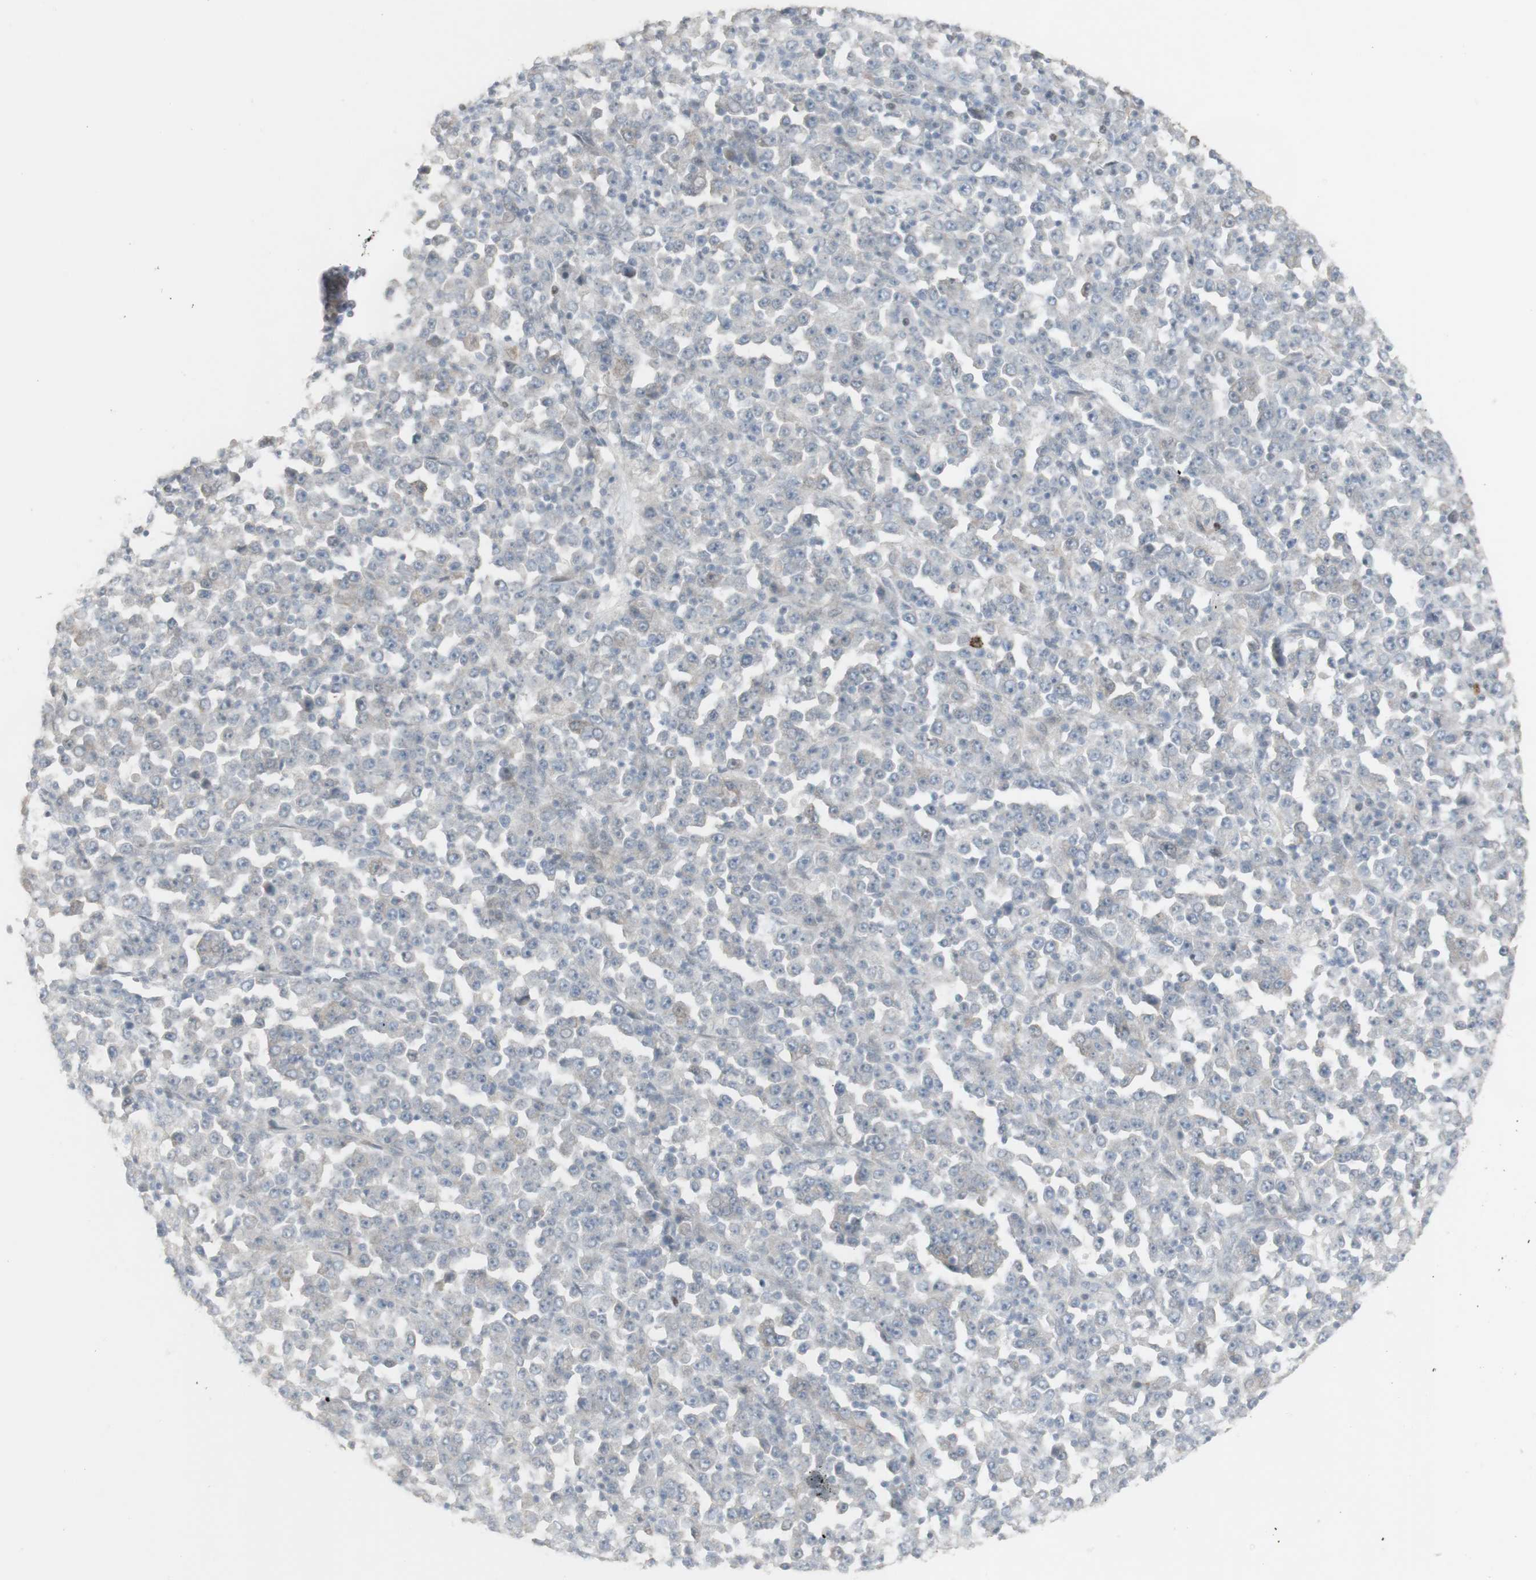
{"staining": {"intensity": "negative", "quantity": "none", "location": "none"}, "tissue": "stomach cancer", "cell_type": "Tumor cells", "image_type": "cancer", "snomed": [{"axis": "morphology", "description": "Normal tissue, NOS"}, {"axis": "morphology", "description": "Adenocarcinoma, NOS"}, {"axis": "topography", "description": "Stomach, upper"}, {"axis": "topography", "description": "Stomach"}], "caption": "Immunohistochemical staining of adenocarcinoma (stomach) reveals no significant staining in tumor cells.", "gene": "C1orf116", "patient": {"sex": "male", "age": 59}}